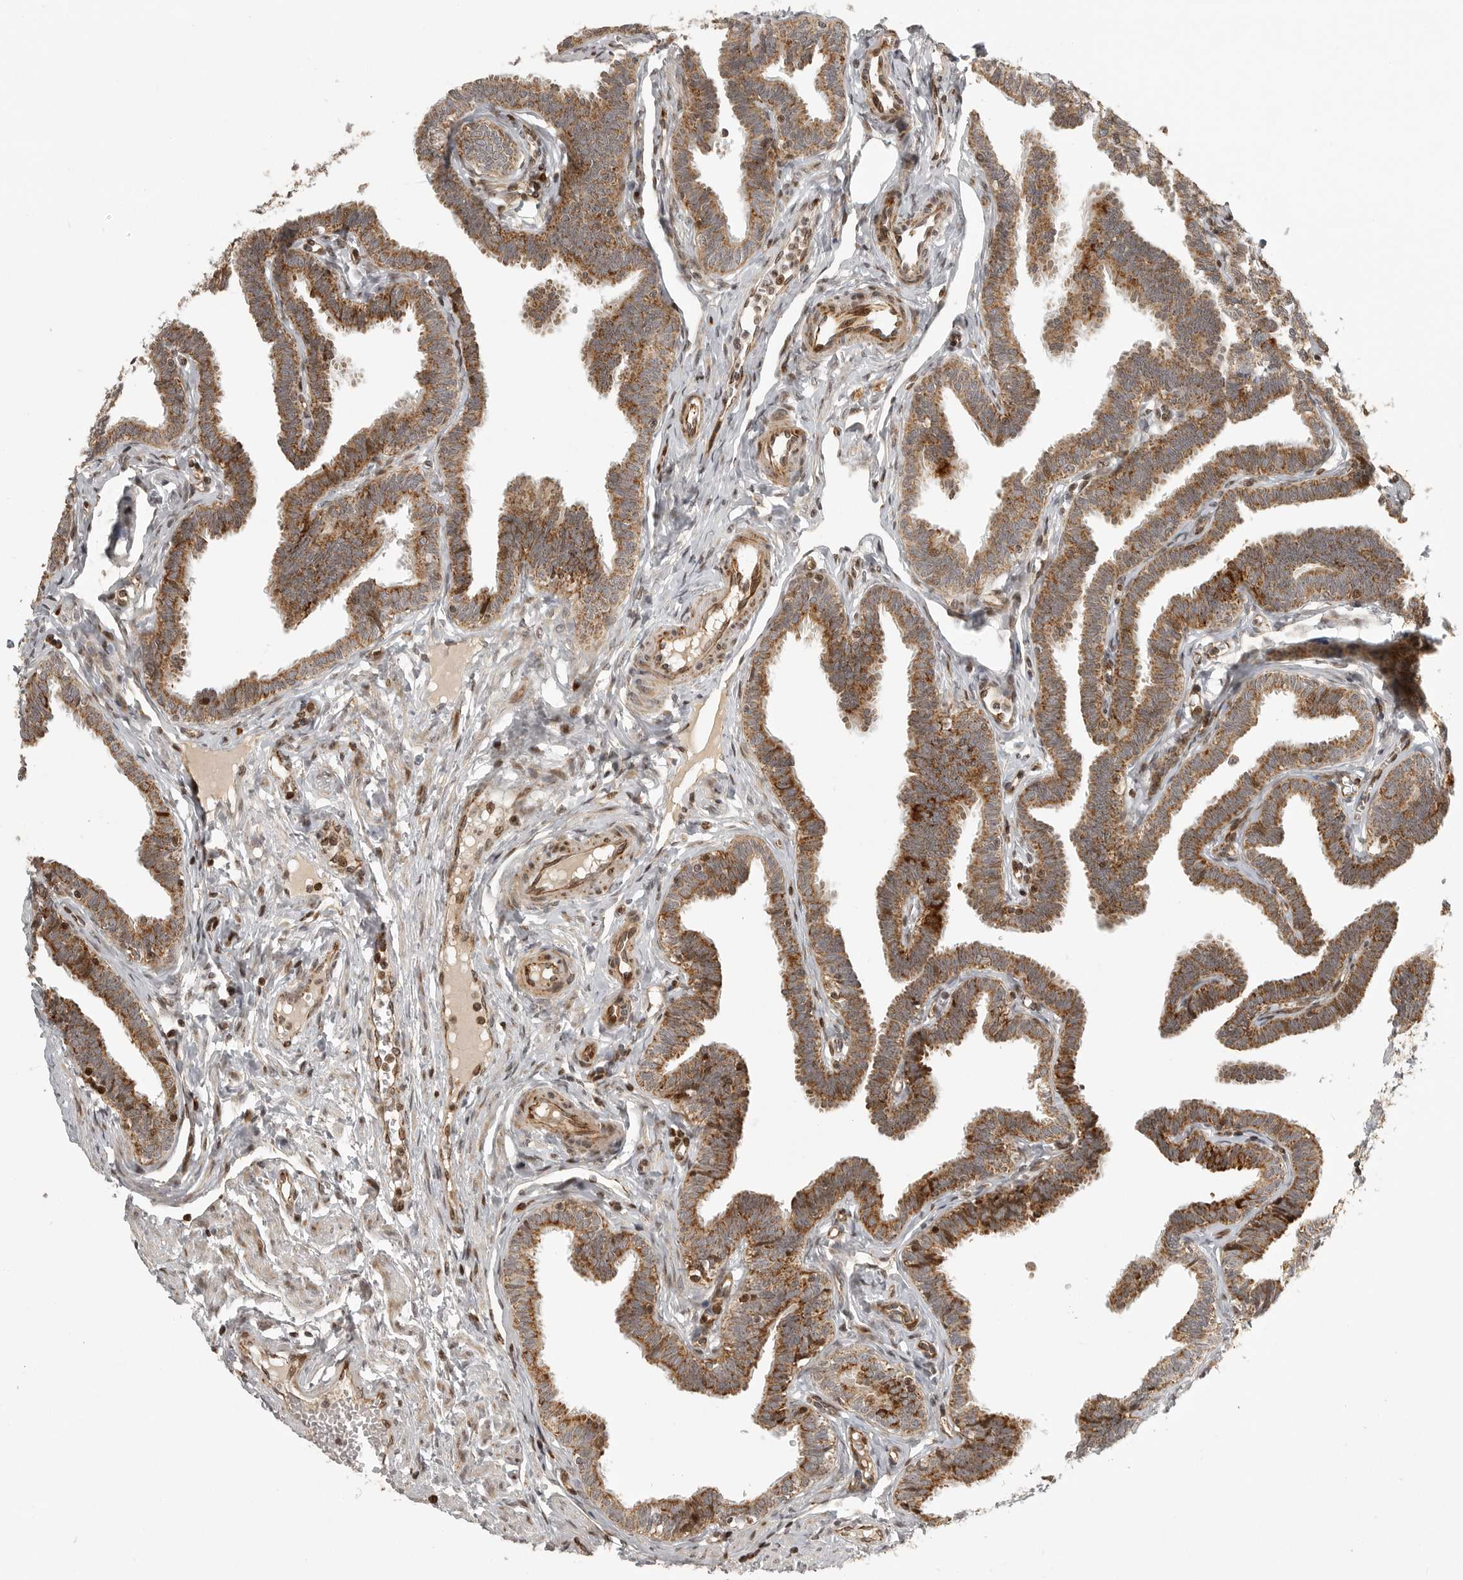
{"staining": {"intensity": "strong", "quantity": ">75%", "location": "cytoplasmic/membranous"}, "tissue": "fallopian tube", "cell_type": "Glandular cells", "image_type": "normal", "snomed": [{"axis": "morphology", "description": "Normal tissue, NOS"}, {"axis": "topography", "description": "Fallopian tube"}, {"axis": "topography", "description": "Ovary"}], "caption": "The photomicrograph demonstrates immunohistochemical staining of benign fallopian tube. There is strong cytoplasmic/membranous positivity is appreciated in approximately >75% of glandular cells. (DAB IHC, brown staining for protein, blue staining for nuclei).", "gene": "NARS2", "patient": {"sex": "female", "age": 23}}